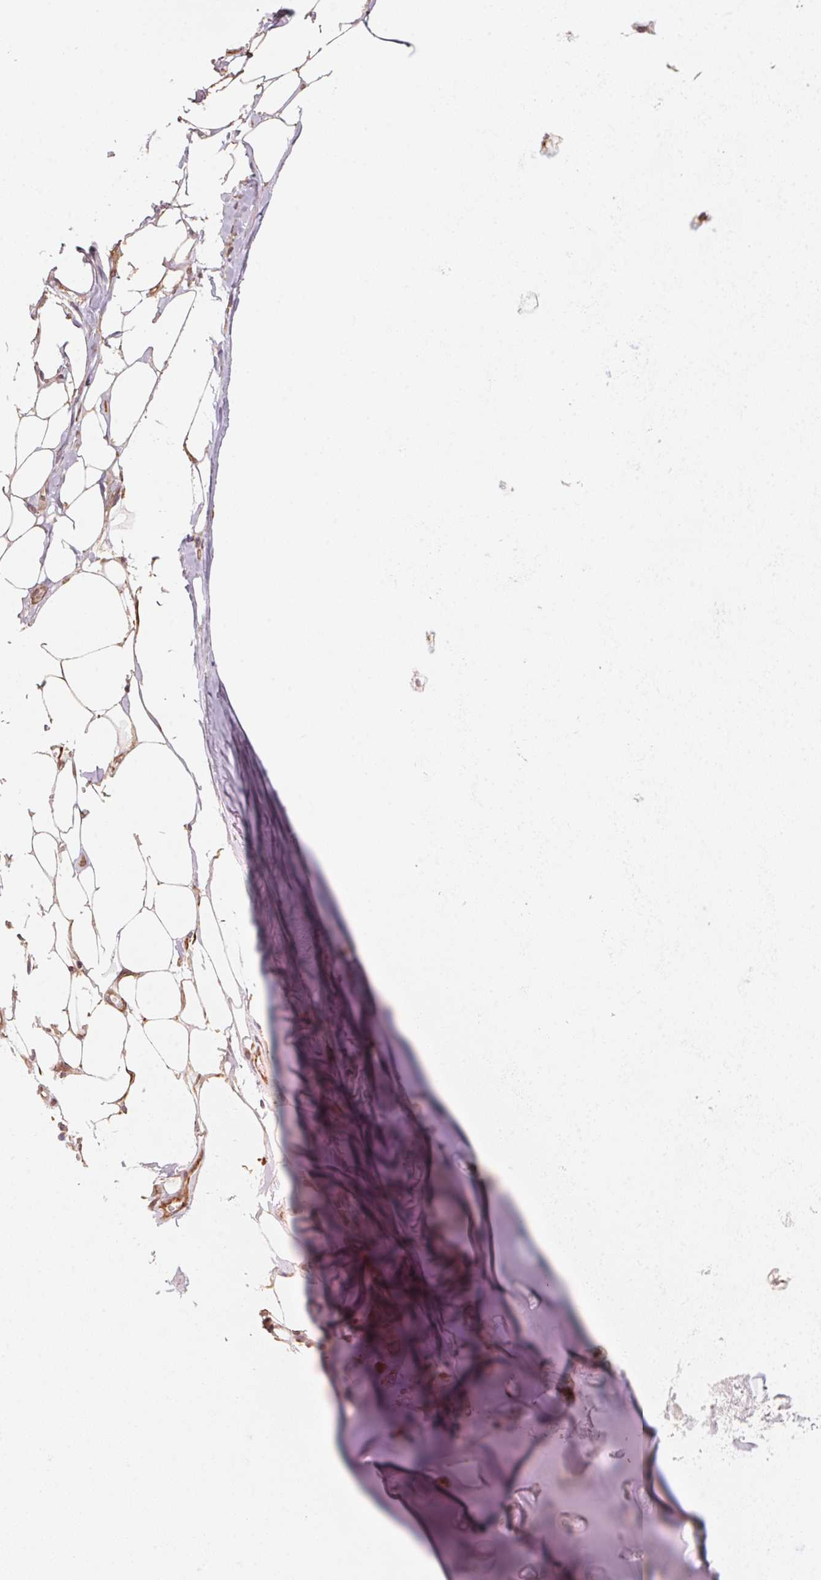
{"staining": {"intensity": "moderate", "quantity": "25%-75%", "location": "cytoplasmic/membranous"}, "tissue": "adipose tissue", "cell_type": "Adipocytes", "image_type": "normal", "snomed": [{"axis": "morphology", "description": "Normal tissue, NOS"}, {"axis": "morphology", "description": "Squamous cell carcinoma, NOS"}, {"axis": "topography", "description": "Cartilage tissue"}, {"axis": "topography", "description": "Bronchus"}, {"axis": "topography", "description": "Lung"}], "caption": "Immunohistochemistry staining of benign adipose tissue, which exhibits medium levels of moderate cytoplasmic/membranous staining in approximately 25%-75% of adipocytes indicating moderate cytoplasmic/membranous protein staining. The staining was performed using DAB (3,3'-diaminobenzidine) (brown) for protein detection and nuclei were counterstained in hematoxylin (blue).", "gene": "TSPAN12", "patient": {"sex": "male", "age": 66}}